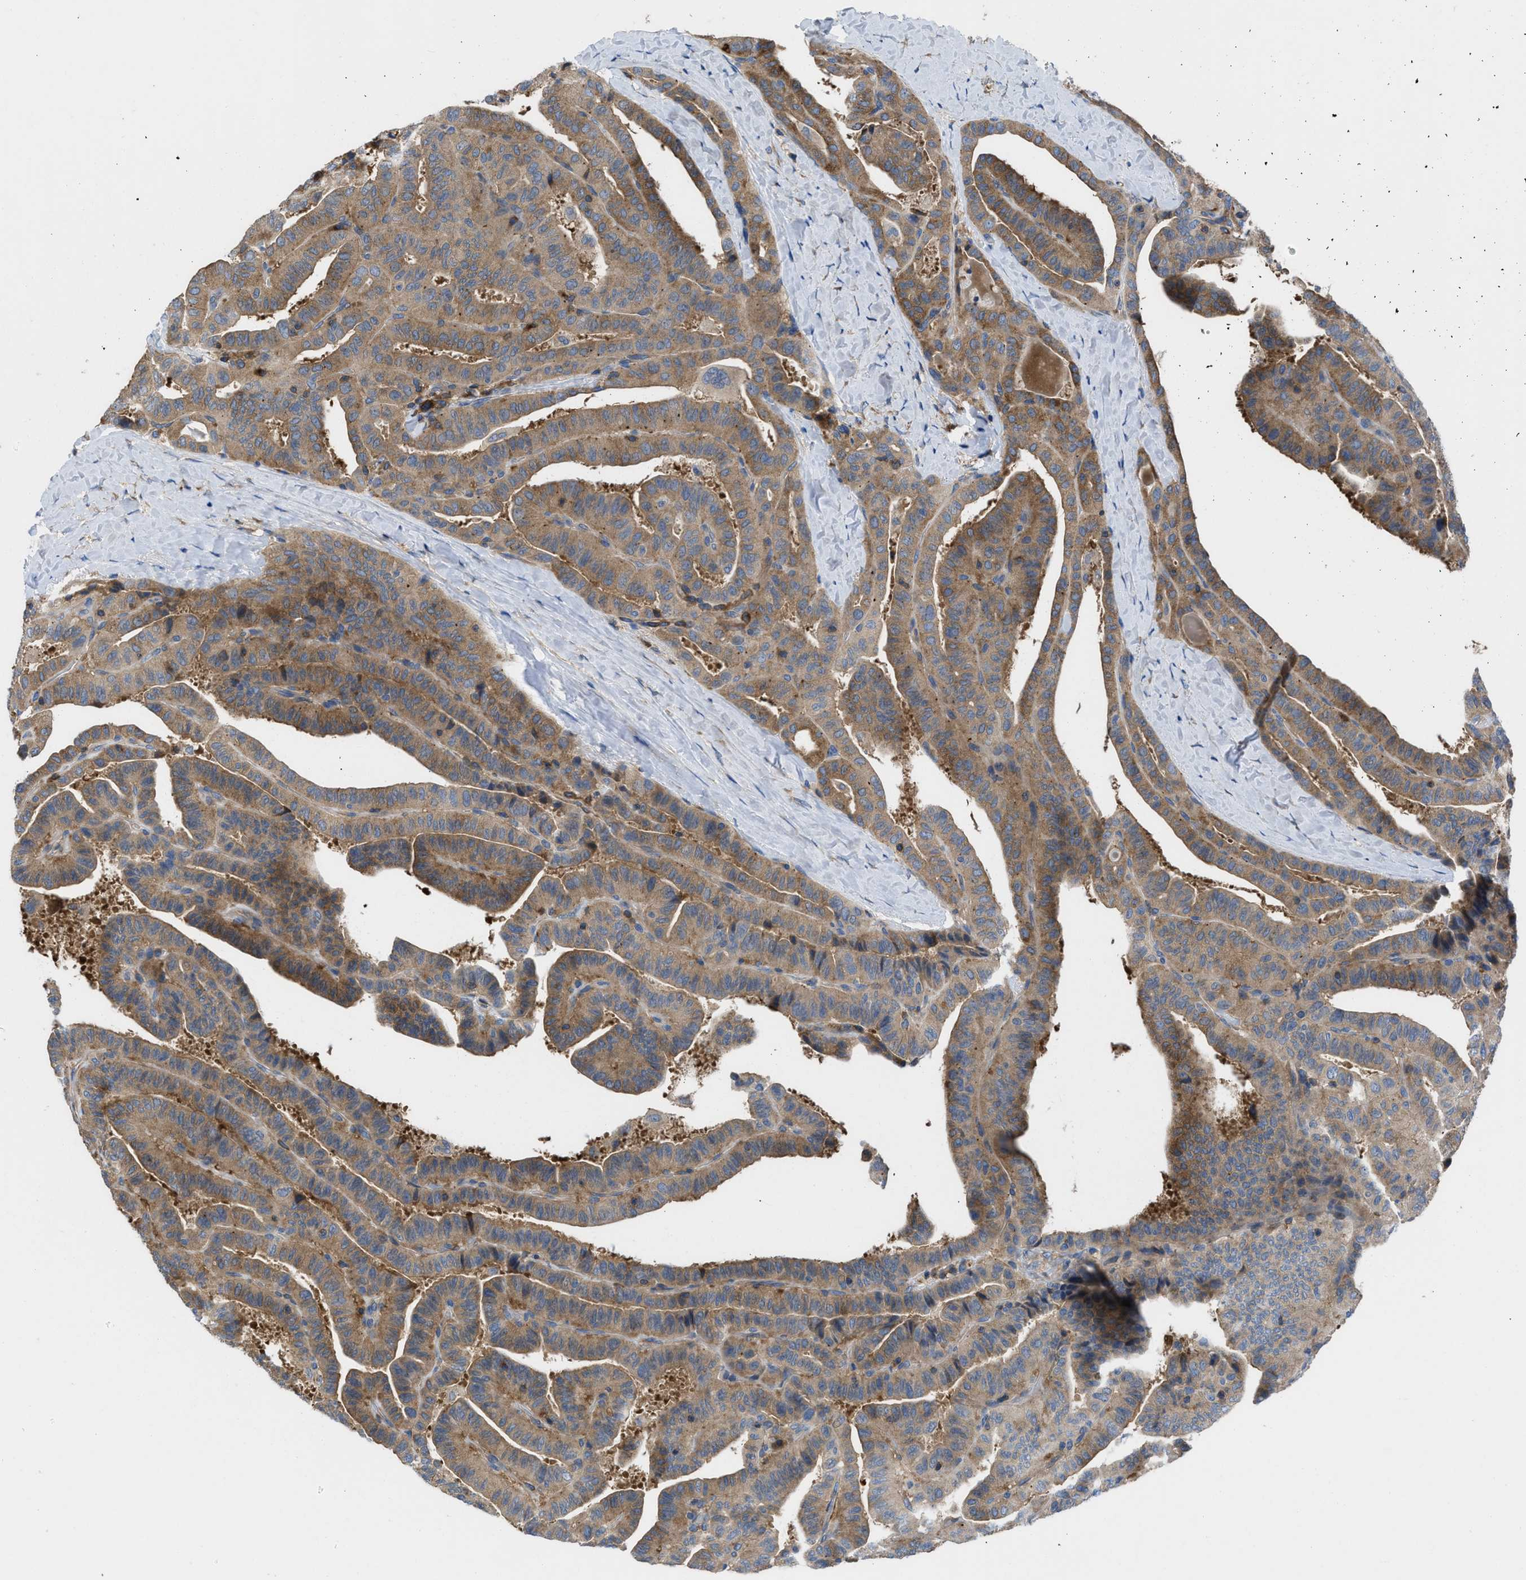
{"staining": {"intensity": "moderate", "quantity": ">75%", "location": "cytoplasmic/membranous"}, "tissue": "thyroid cancer", "cell_type": "Tumor cells", "image_type": "cancer", "snomed": [{"axis": "morphology", "description": "Papillary adenocarcinoma, NOS"}, {"axis": "topography", "description": "Thyroid gland"}], "caption": "Human thyroid cancer (papillary adenocarcinoma) stained for a protein (brown) displays moderate cytoplasmic/membranous positive positivity in about >75% of tumor cells.", "gene": "CHKB", "patient": {"sex": "male", "age": 77}}